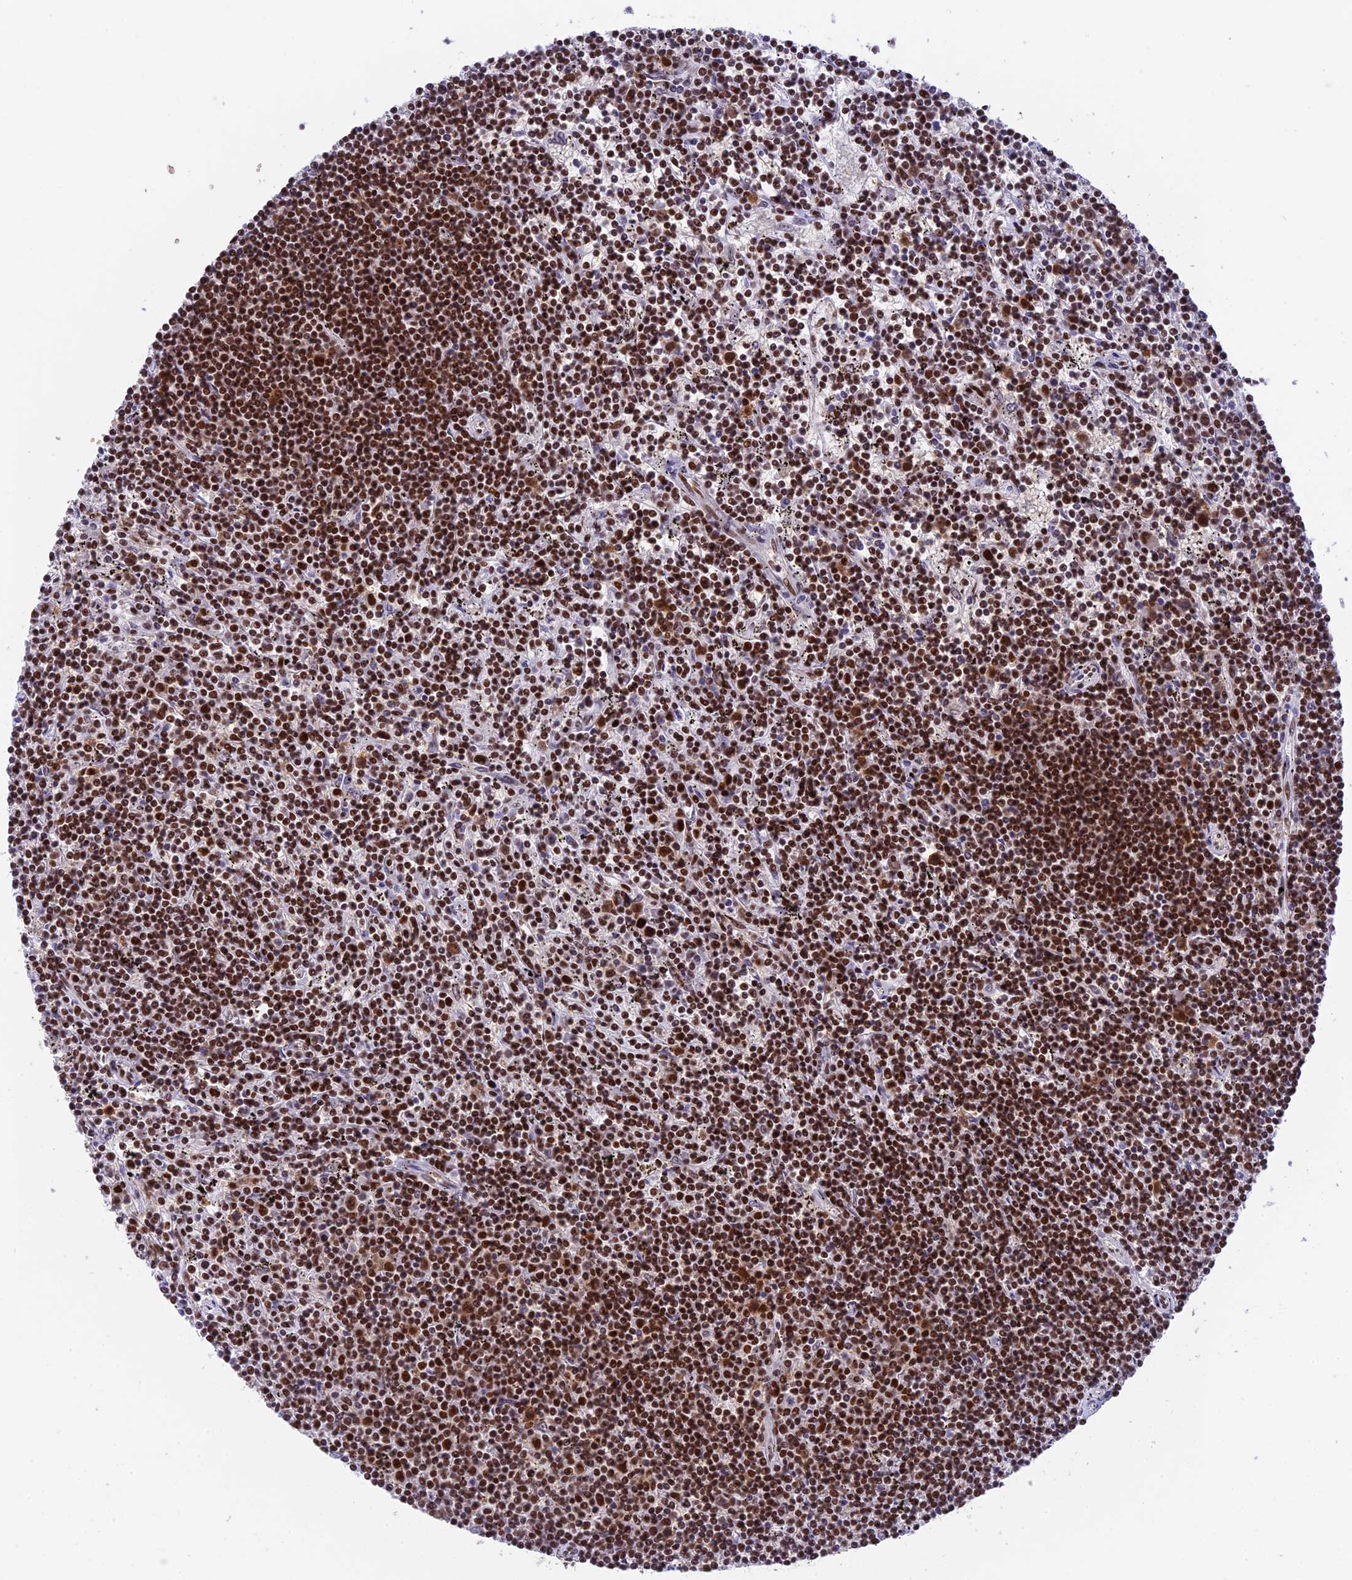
{"staining": {"intensity": "strong", "quantity": ">75%", "location": "nuclear"}, "tissue": "lymphoma", "cell_type": "Tumor cells", "image_type": "cancer", "snomed": [{"axis": "morphology", "description": "Malignant lymphoma, non-Hodgkin's type, Low grade"}, {"axis": "topography", "description": "Spleen"}], "caption": "Protein expression analysis of human lymphoma reveals strong nuclear staining in about >75% of tumor cells.", "gene": "EEF1AKMT3", "patient": {"sex": "male", "age": 76}}